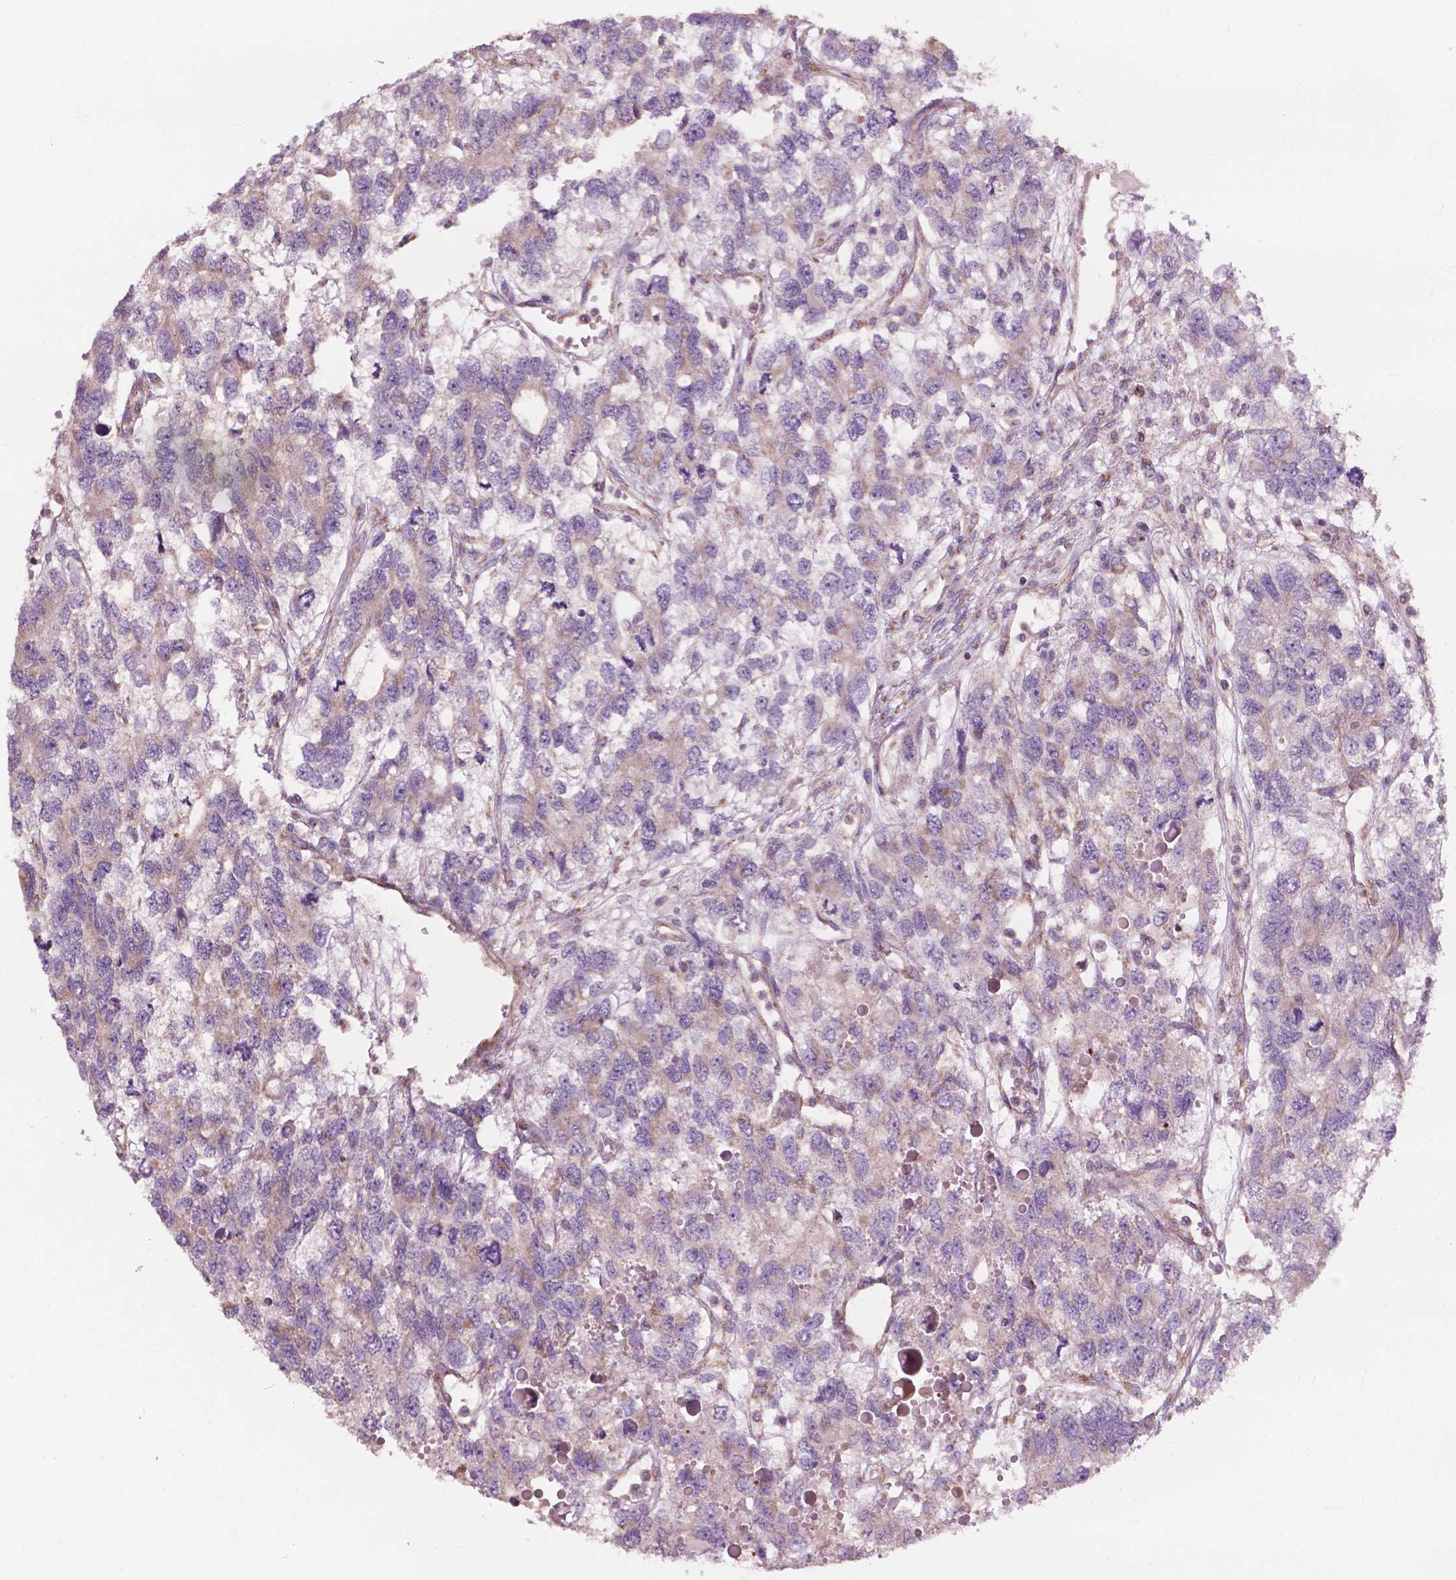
{"staining": {"intensity": "weak", "quantity": "<25%", "location": "cytoplasmic/membranous"}, "tissue": "testis cancer", "cell_type": "Tumor cells", "image_type": "cancer", "snomed": [{"axis": "morphology", "description": "Seminoma, NOS"}, {"axis": "topography", "description": "Testis"}], "caption": "Immunohistochemistry photomicrograph of human seminoma (testis) stained for a protein (brown), which shows no expression in tumor cells.", "gene": "NDUFA10", "patient": {"sex": "male", "age": 52}}